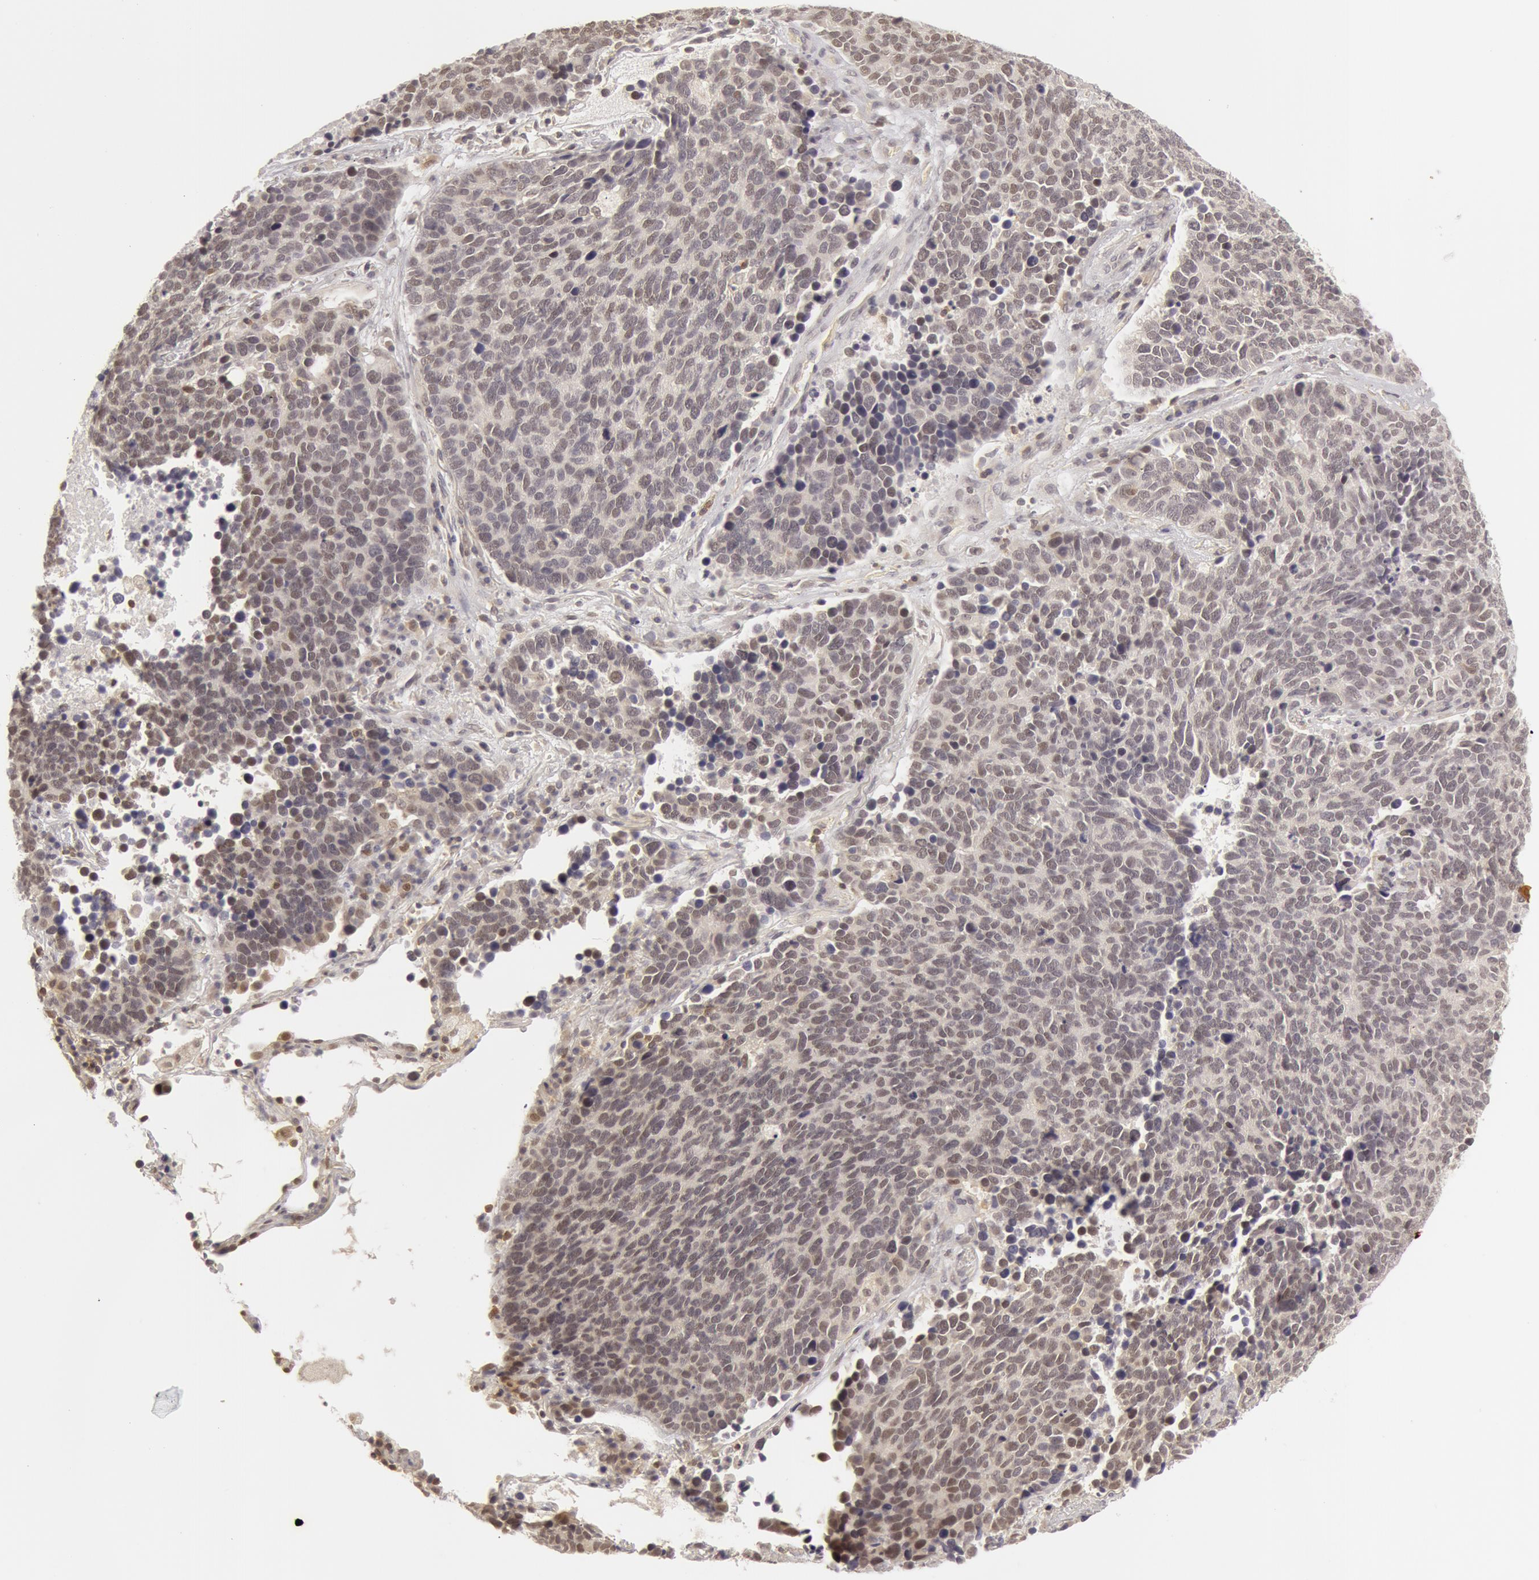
{"staining": {"intensity": "negative", "quantity": "none", "location": "none"}, "tissue": "lung cancer", "cell_type": "Tumor cells", "image_type": "cancer", "snomed": [{"axis": "morphology", "description": "Neoplasm, malignant, NOS"}, {"axis": "topography", "description": "Lung"}], "caption": "A high-resolution photomicrograph shows immunohistochemistry (IHC) staining of lung malignant neoplasm, which demonstrates no significant positivity in tumor cells. The staining was performed using DAB (3,3'-diaminobenzidine) to visualize the protein expression in brown, while the nuclei were stained in blue with hematoxylin (Magnification: 20x).", "gene": "OASL", "patient": {"sex": "female", "age": 75}}